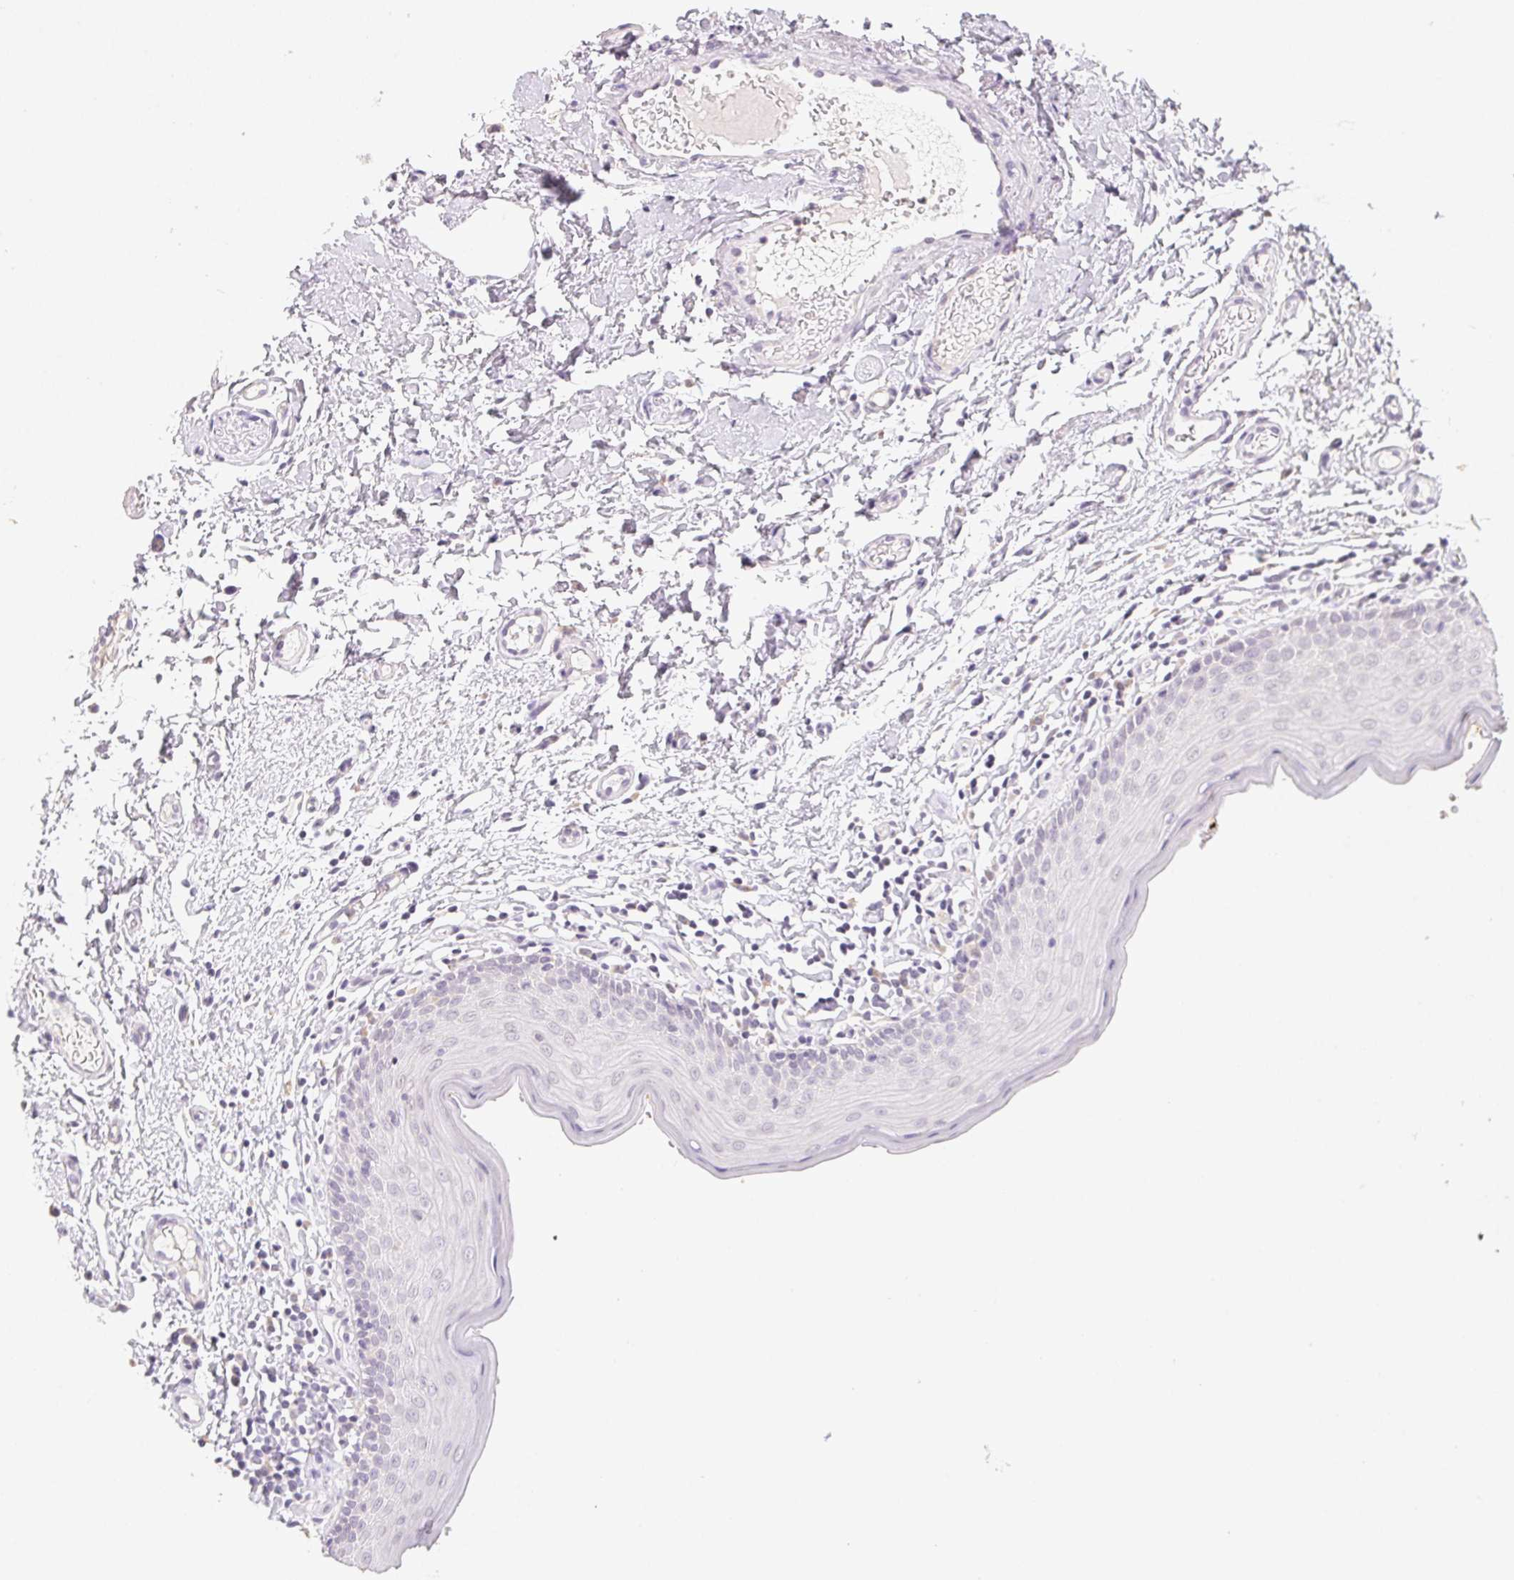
{"staining": {"intensity": "weak", "quantity": "<25%", "location": "cytoplasmic/membranous"}, "tissue": "oral mucosa", "cell_type": "Squamous epithelial cells", "image_type": "normal", "snomed": [{"axis": "morphology", "description": "Normal tissue, NOS"}, {"axis": "topography", "description": "Oral tissue"}, {"axis": "topography", "description": "Tounge, NOS"}], "caption": "This is a histopathology image of IHC staining of unremarkable oral mucosa, which shows no staining in squamous epithelial cells. (DAB IHC visualized using brightfield microscopy, high magnification).", "gene": "SLC6A18", "patient": {"sex": "female", "age": 58}}